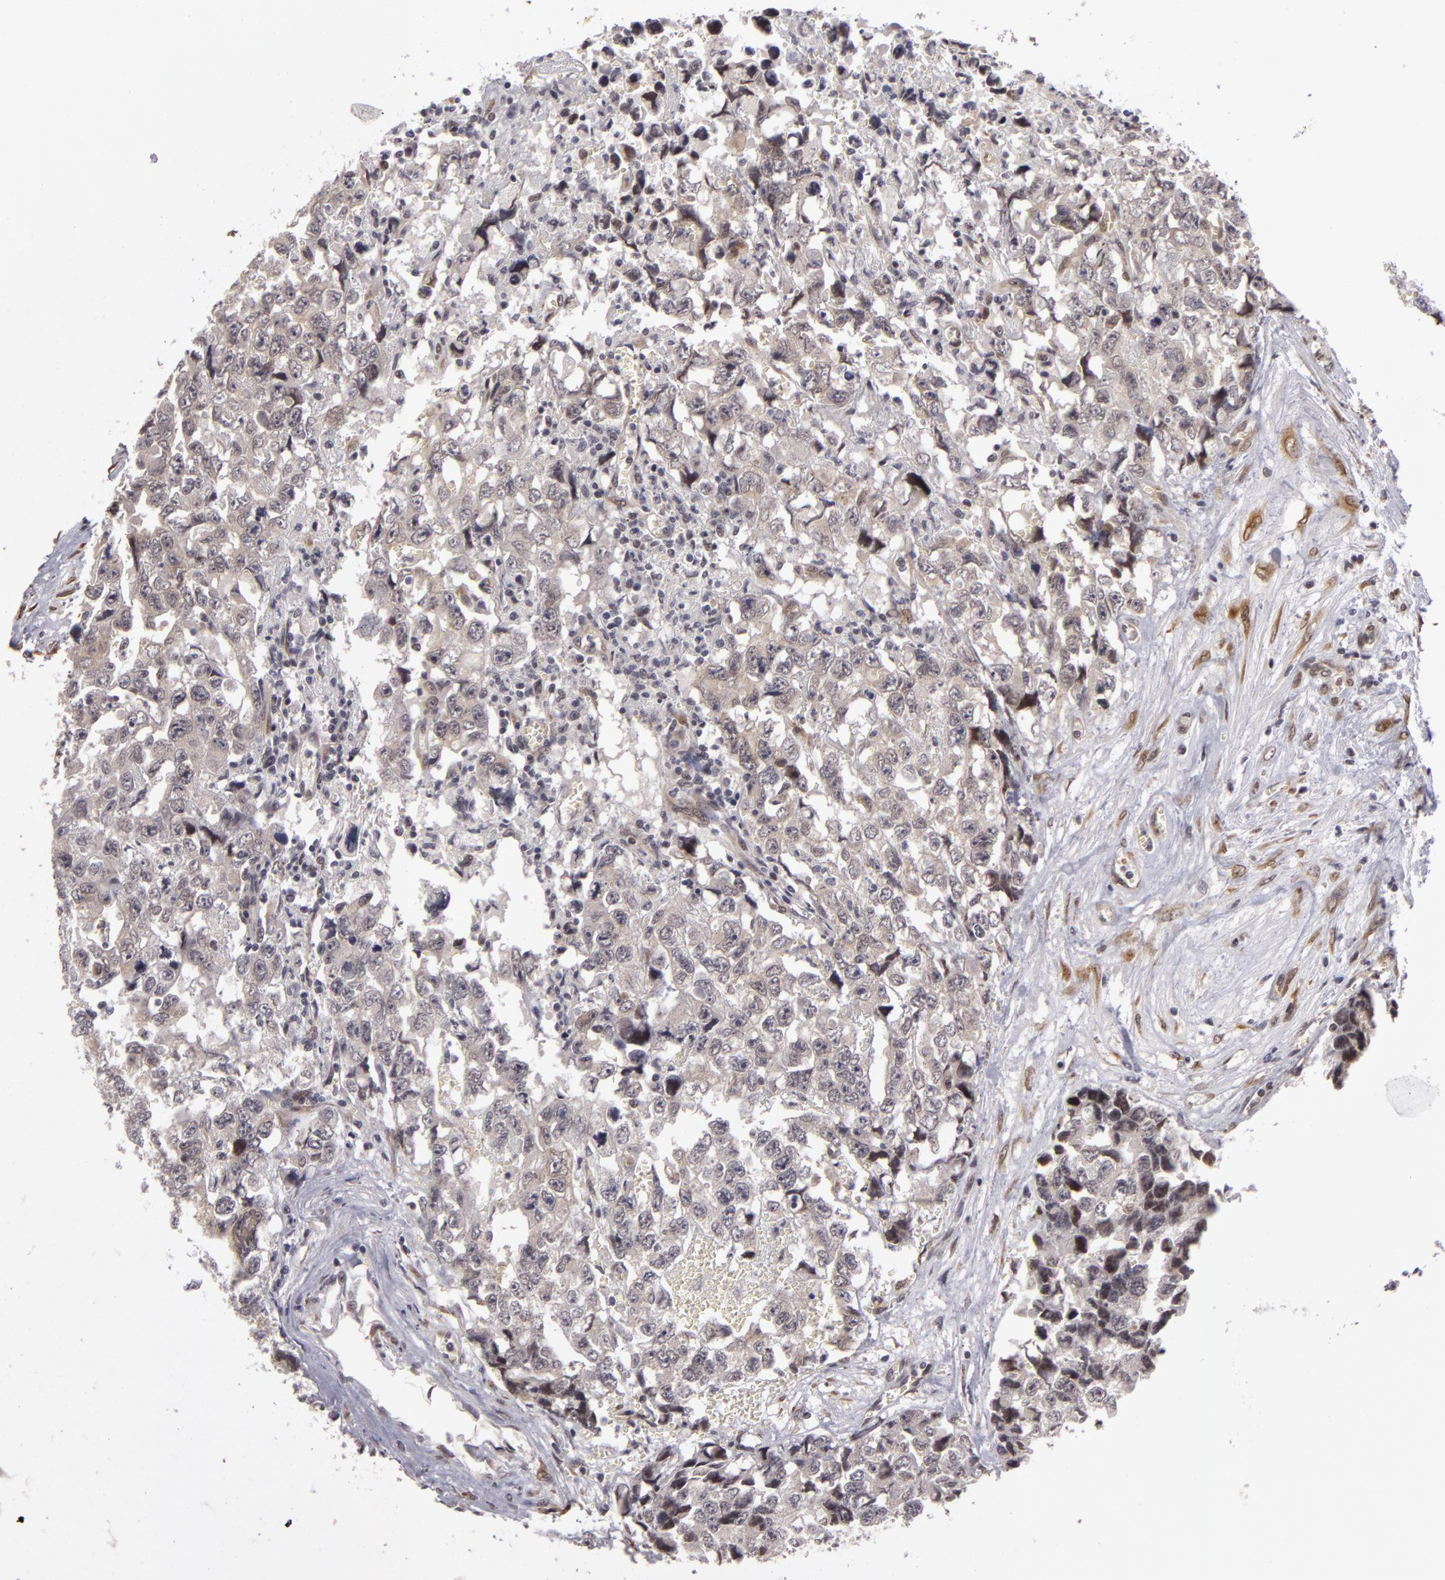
{"staining": {"intensity": "negative", "quantity": "none", "location": "none"}, "tissue": "testis cancer", "cell_type": "Tumor cells", "image_type": "cancer", "snomed": [{"axis": "morphology", "description": "Carcinoma, Embryonal, NOS"}, {"axis": "topography", "description": "Testis"}], "caption": "Human testis cancer stained for a protein using immunohistochemistry (IHC) displays no expression in tumor cells.", "gene": "ZNF133", "patient": {"sex": "male", "age": 31}}